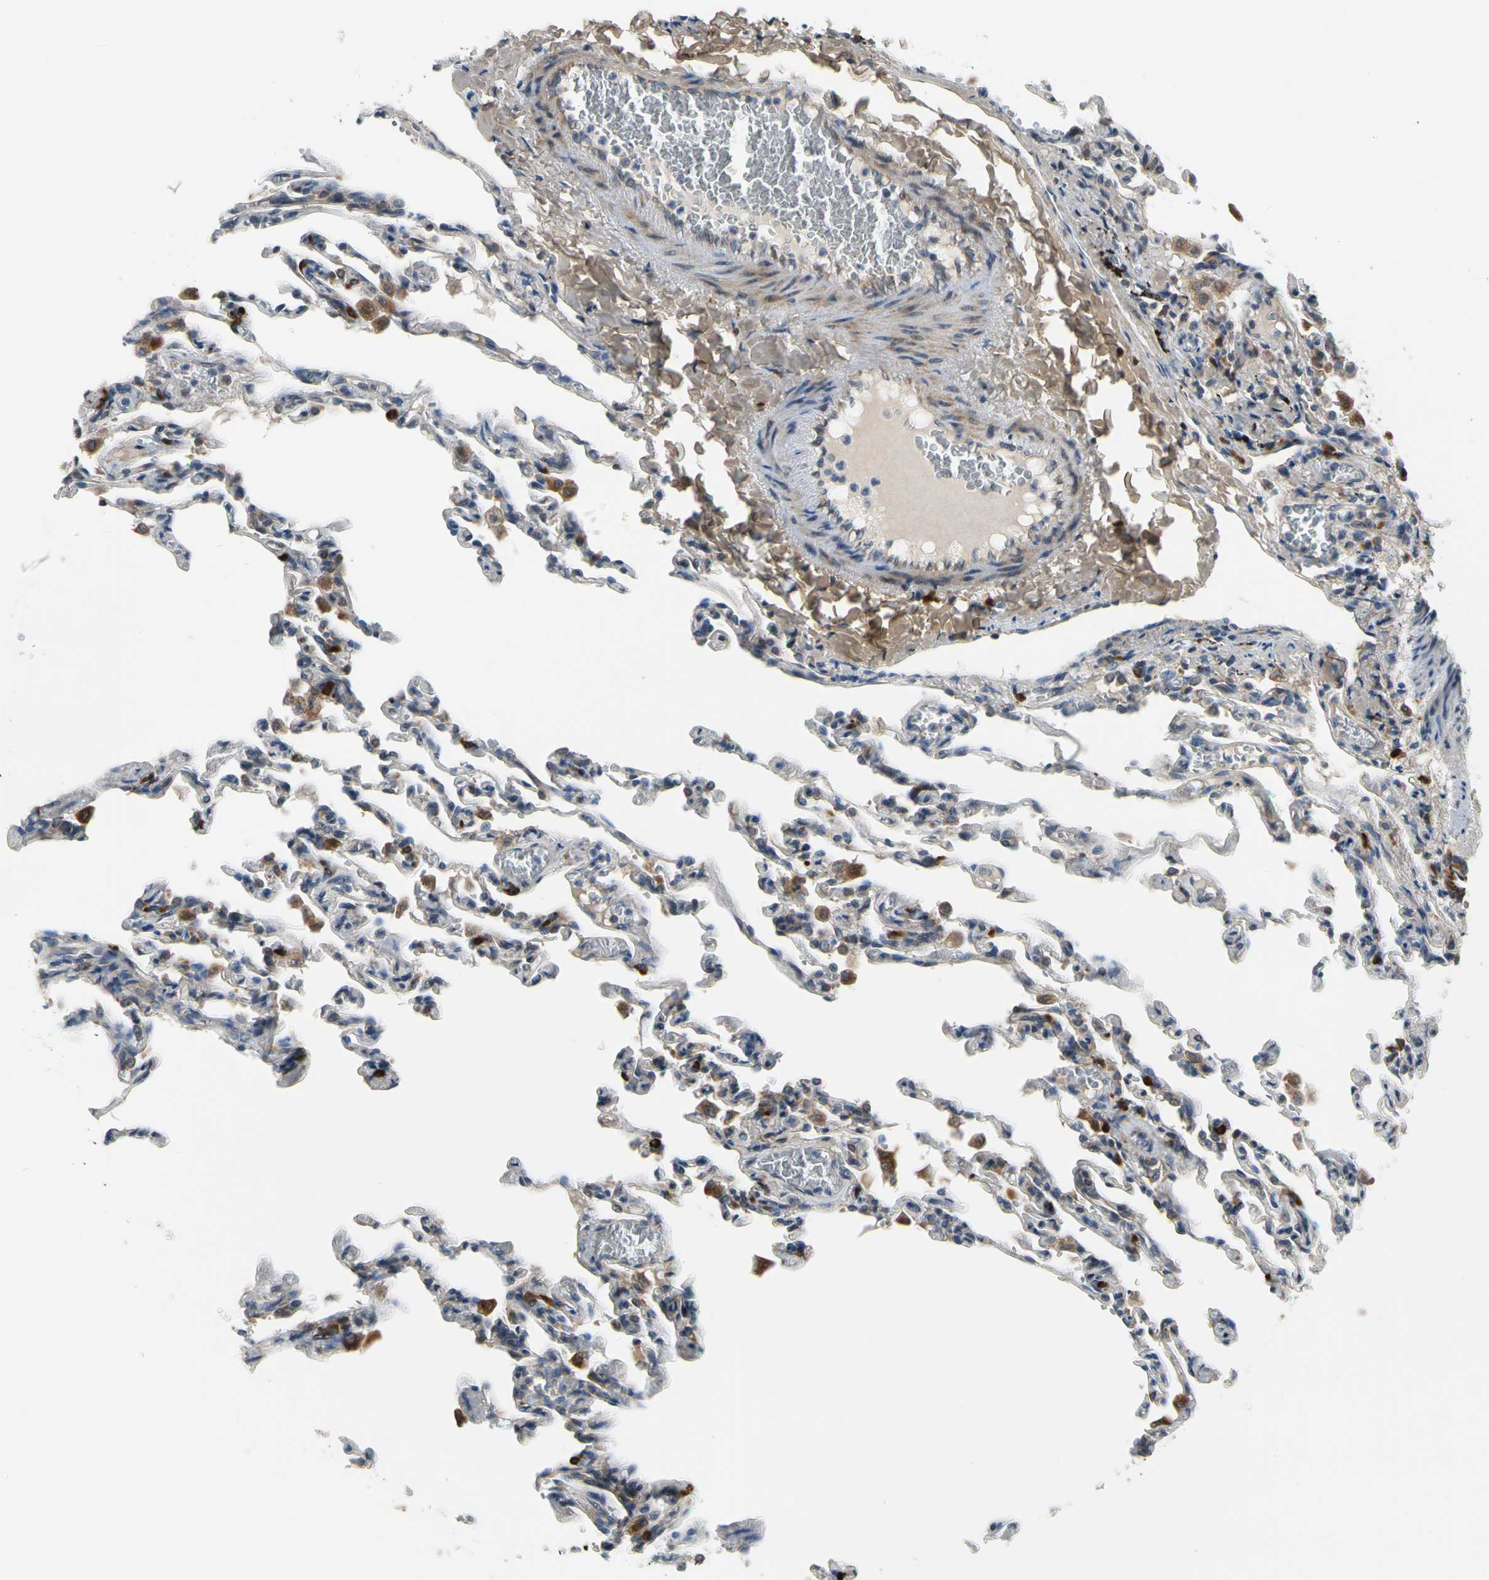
{"staining": {"intensity": "weak", "quantity": "25%-75%", "location": "cytoplasmic/membranous"}, "tissue": "lung", "cell_type": "Alveolar cells", "image_type": "normal", "snomed": [{"axis": "morphology", "description": "Normal tissue, NOS"}, {"axis": "topography", "description": "Lung"}], "caption": "Protein staining reveals weak cytoplasmic/membranous staining in about 25%-75% of alveolar cells in normal lung. (brown staining indicates protein expression, while blue staining denotes nuclei).", "gene": "MST1R", "patient": {"sex": "male", "age": 21}}